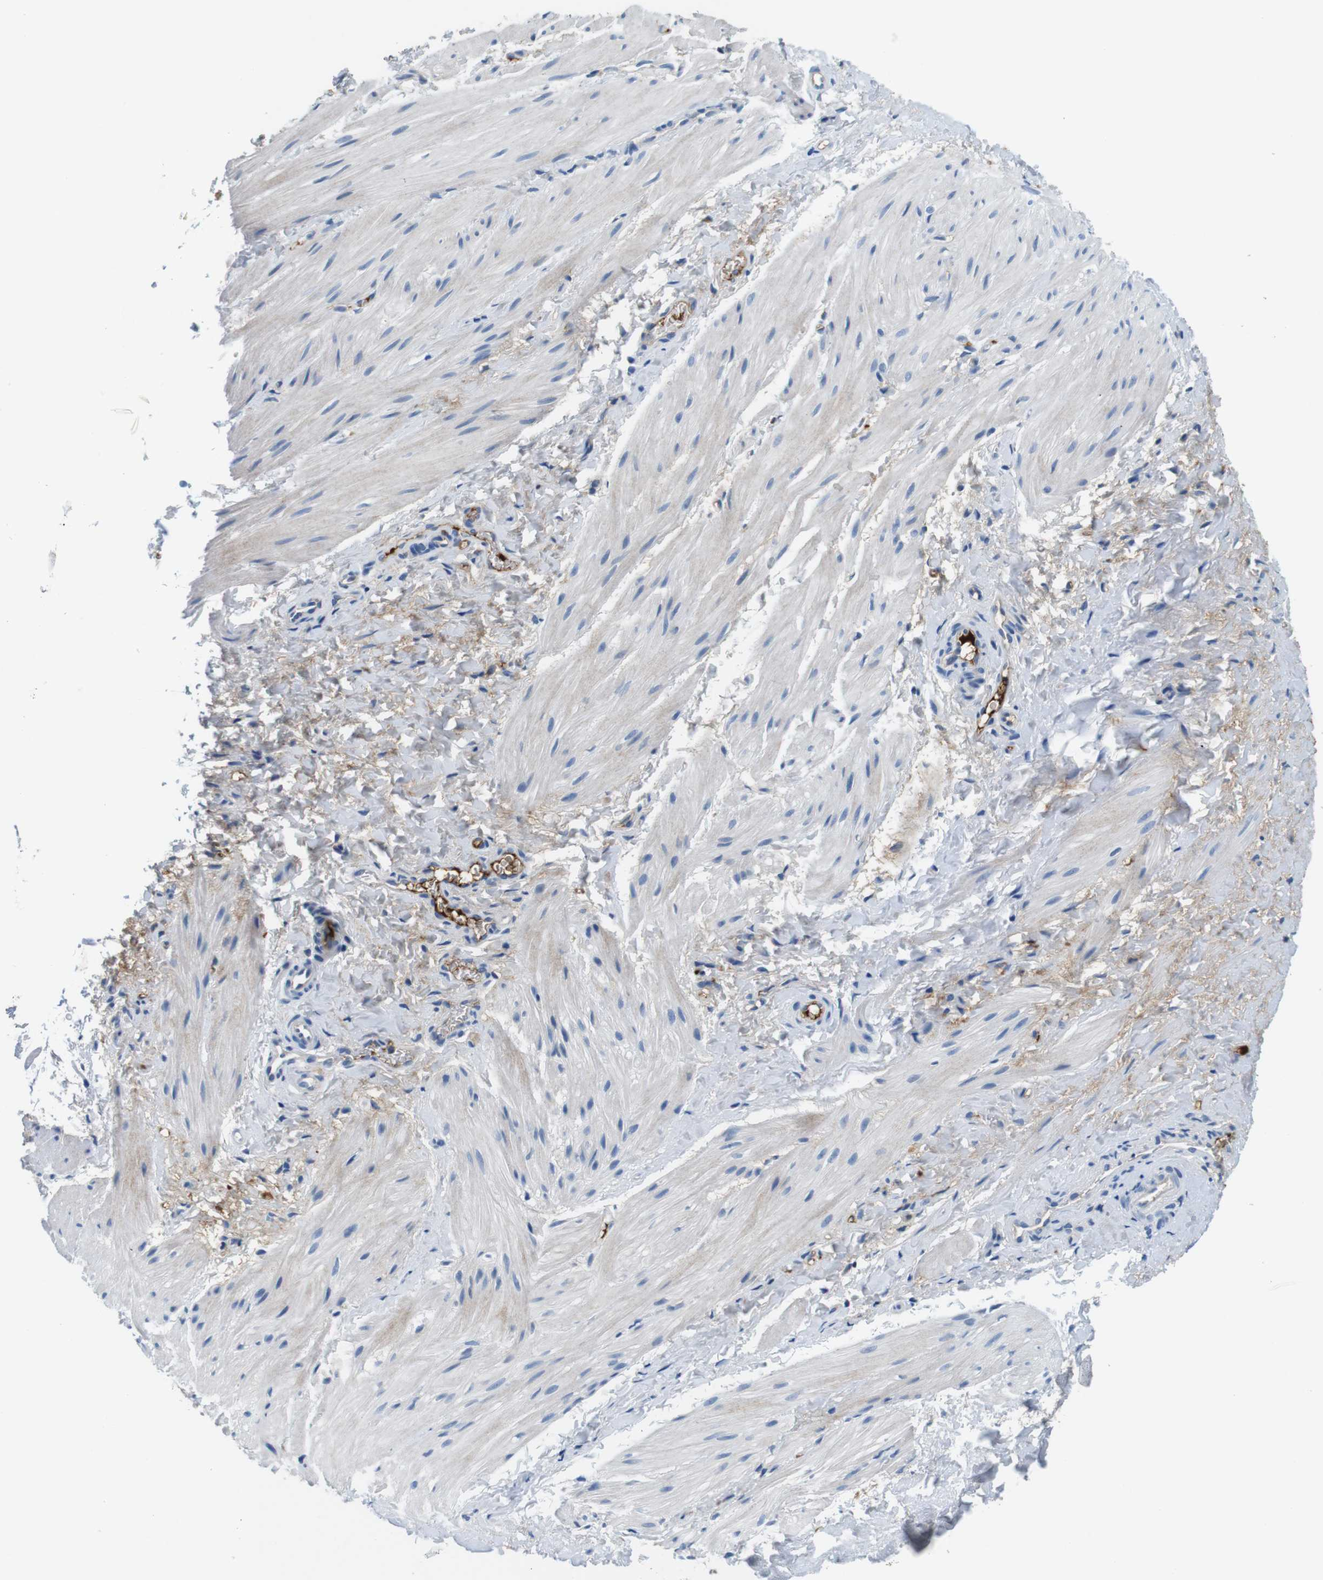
{"staining": {"intensity": "weak", "quantity": ">75%", "location": "cytoplasmic/membranous"}, "tissue": "smooth muscle", "cell_type": "Smooth muscle cells", "image_type": "normal", "snomed": [{"axis": "morphology", "description": "Normal tissue, NOS"}, {"axis": "topography", "description": "Smooth muscle"}], "caption": "DAB (3,3'-diaminobenzidine) immunohistochemical staining of normal smooth muscle exhibits weak cytoplasmic/membranous protein staining in about >75% of smooth muscle cells.", "gene": "IGHD", "patient": {"sex": "male", "age": 16}}